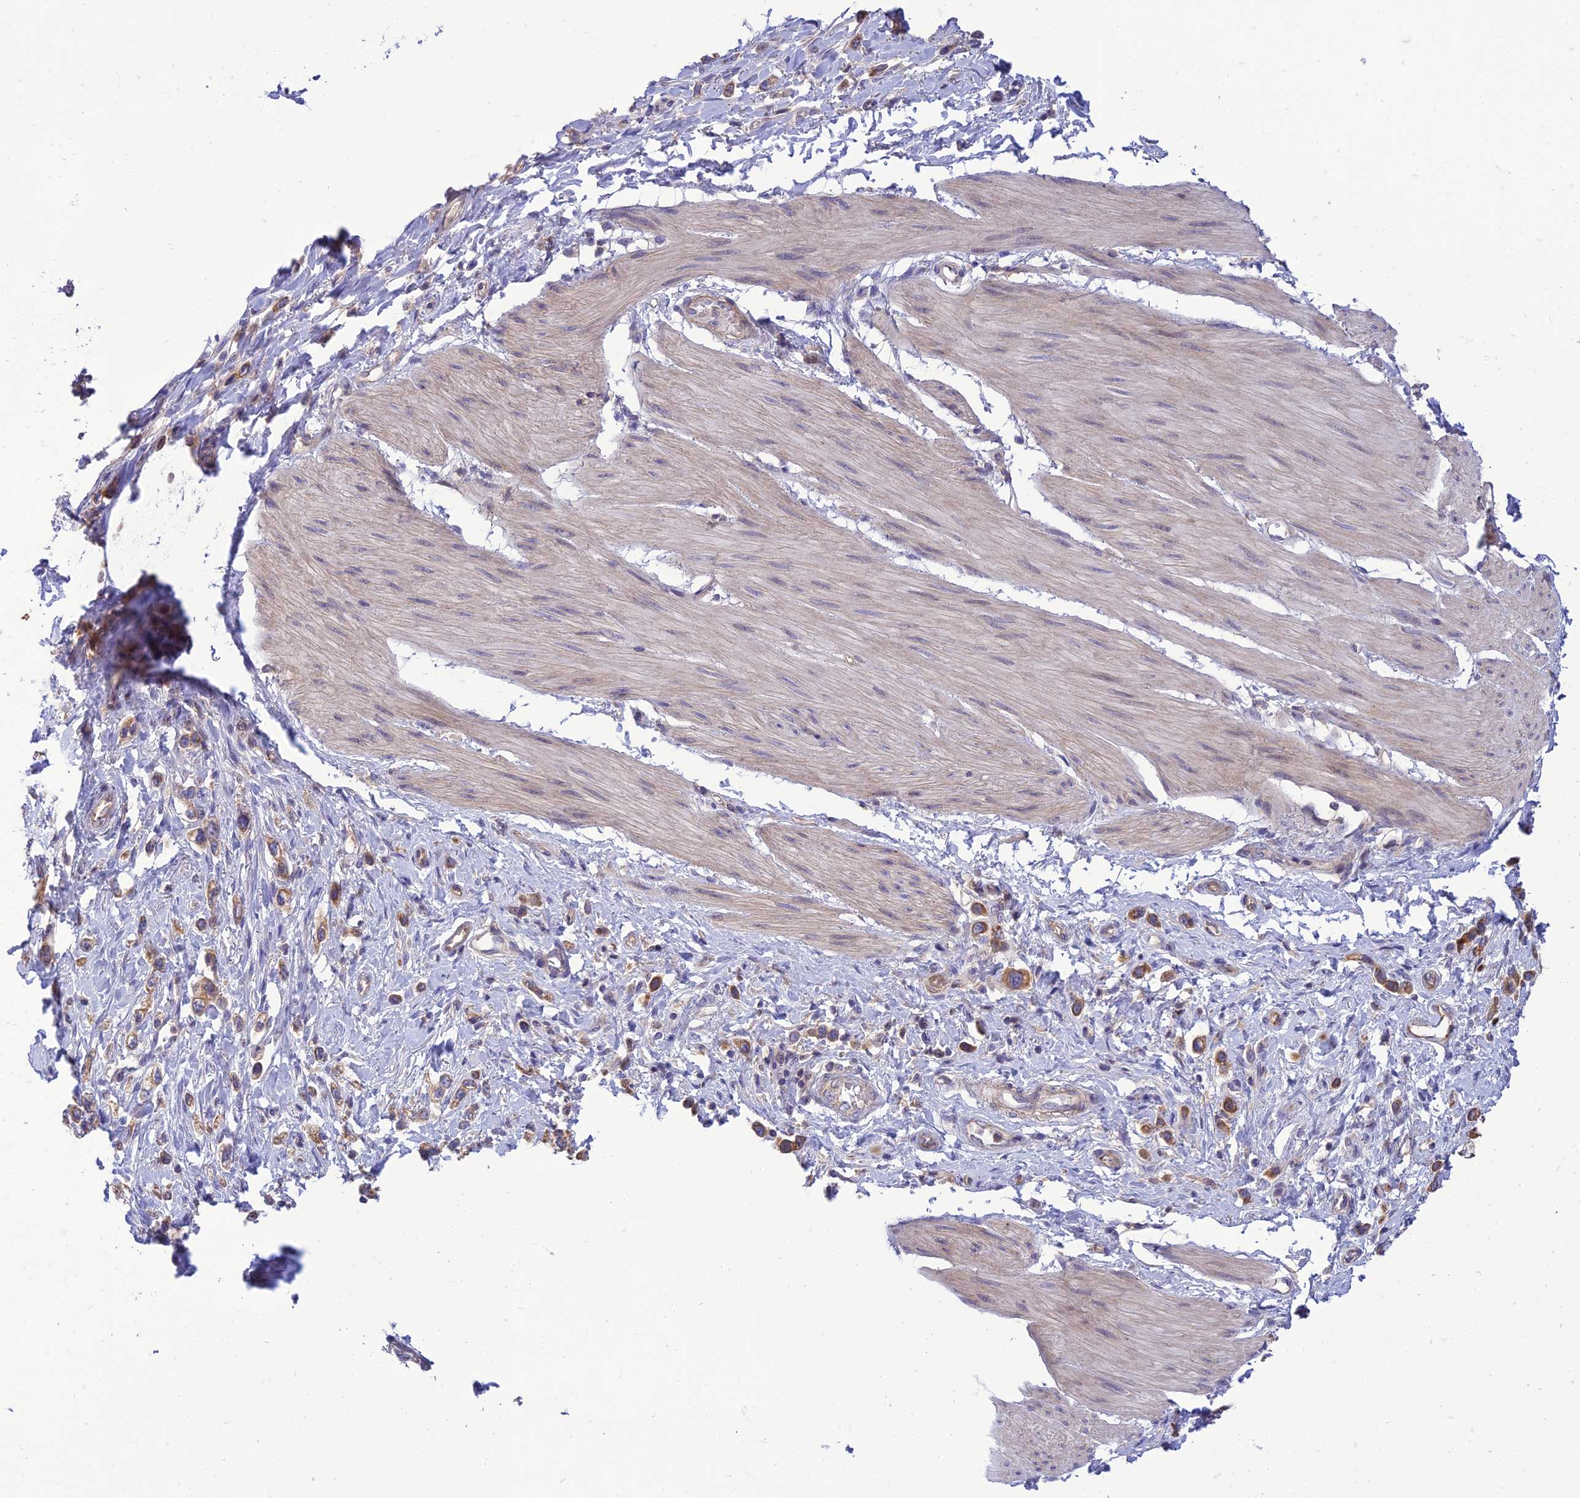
{"staining": {"intensity": "moderate", "quantity": ">75%", "location": "cytoplasmic/membranous"}, "tissue": "stomach cancer", "cell_type": "Tumor cells", "image_type": "cancer", "snomed": [{"axis": "morphology", "description": "Adenocarcinoma, NOS"}, {"axis": "topography", "description": "Stomach"}], "caption": "Tumor cells demonstrate medium levels of moderate cytoplasmic/membranous expression in approximately >75% of cells in human stomach adenocarcinoma.", "gene": "IRAK3", "patient": {"sex": "female", "age": 65}}